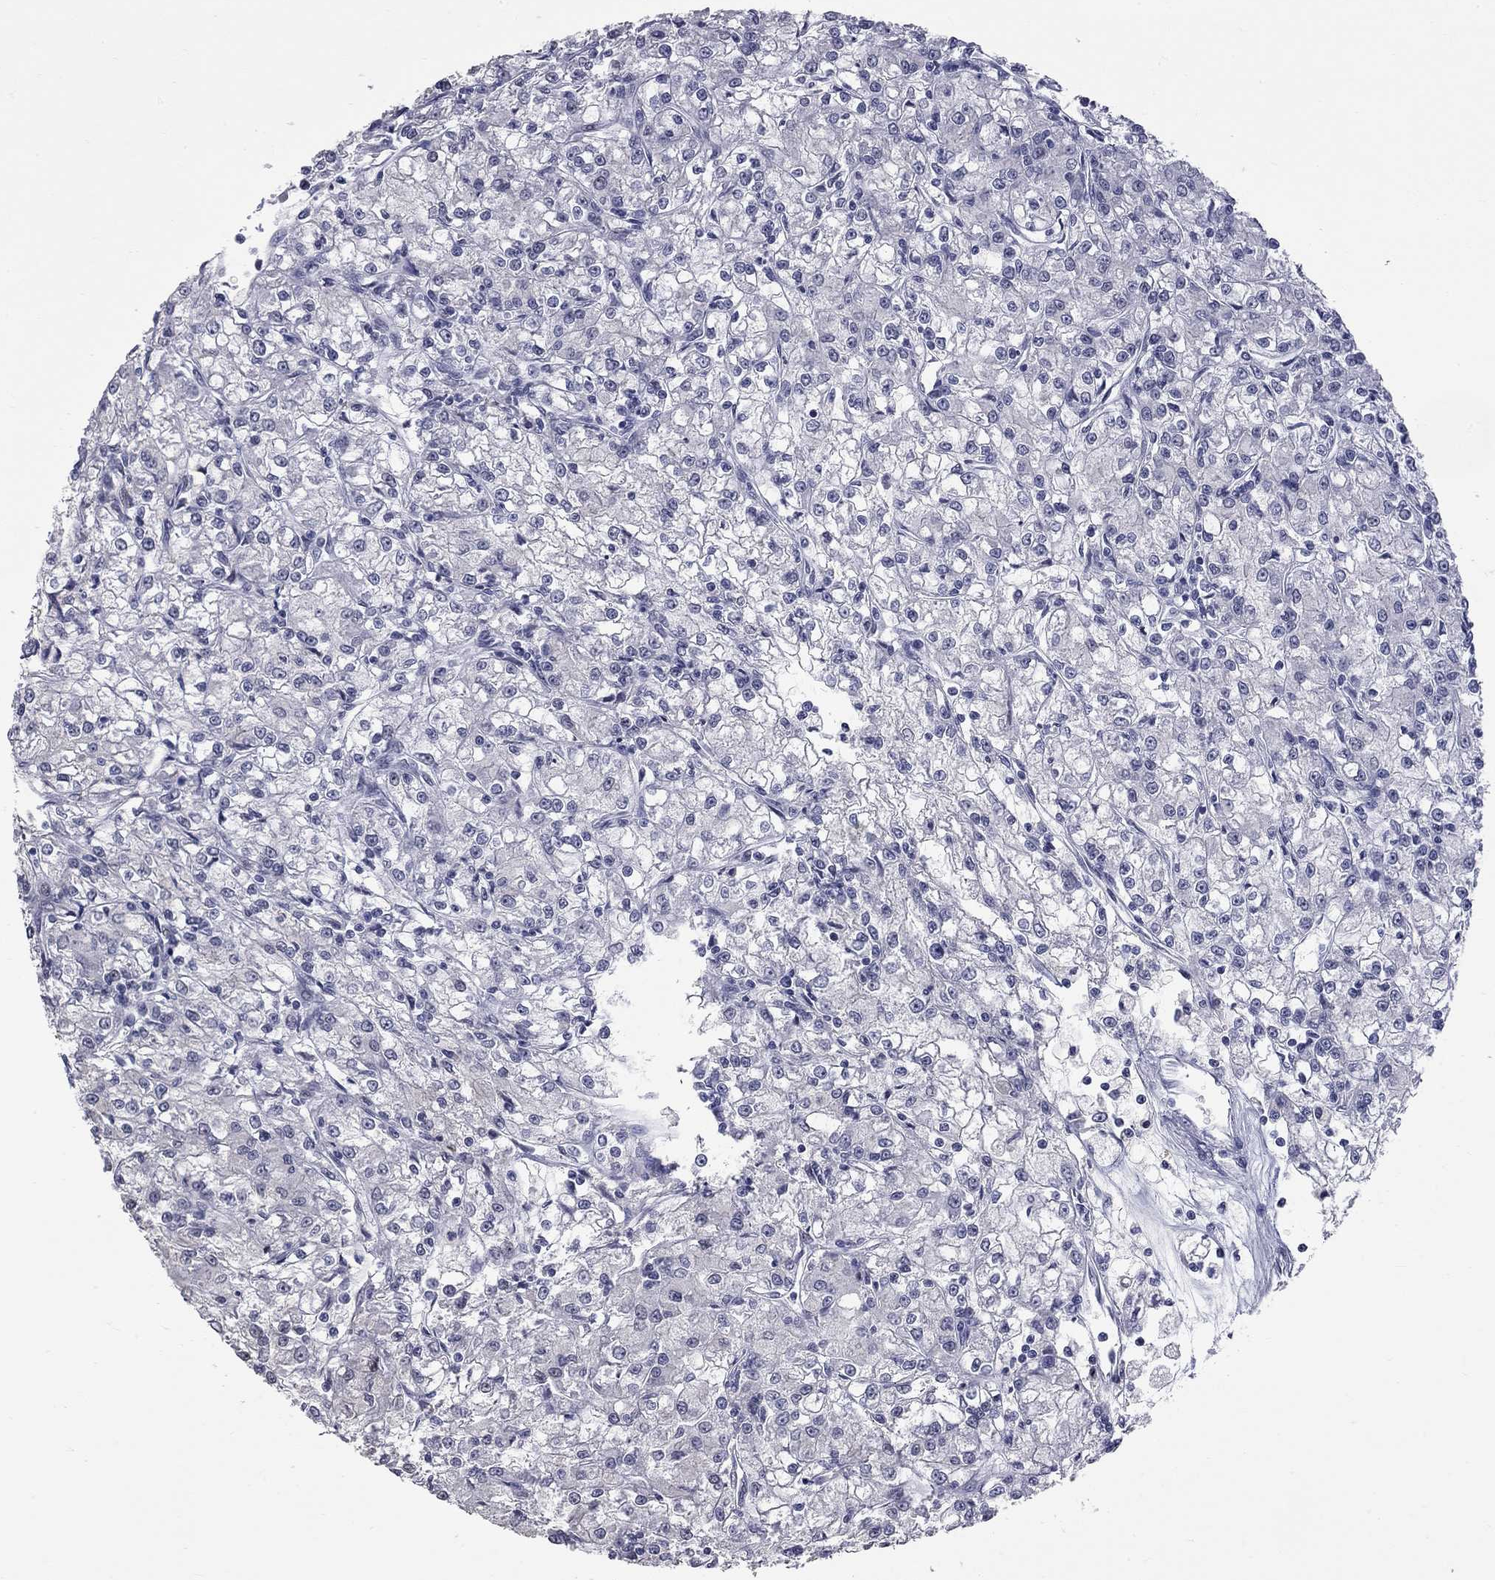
{"staining": {"intensity": "negative", "quantity": "none", "location": "none"}, "tissue": "renal cancer", "cell_type": "Tumor cells", "image_type": "cancer", "snomed": [{"axis": "morphology", "description": "Adenocarcinoma, NOS"}, {"axis": "topography", "description": "Kidney"}], "caption": "Tumor cells are negative for protein expression in human adenocarcinoma (renal).", "gene": "ZNF154", "patient": {"sex": "female", "age": 59}}